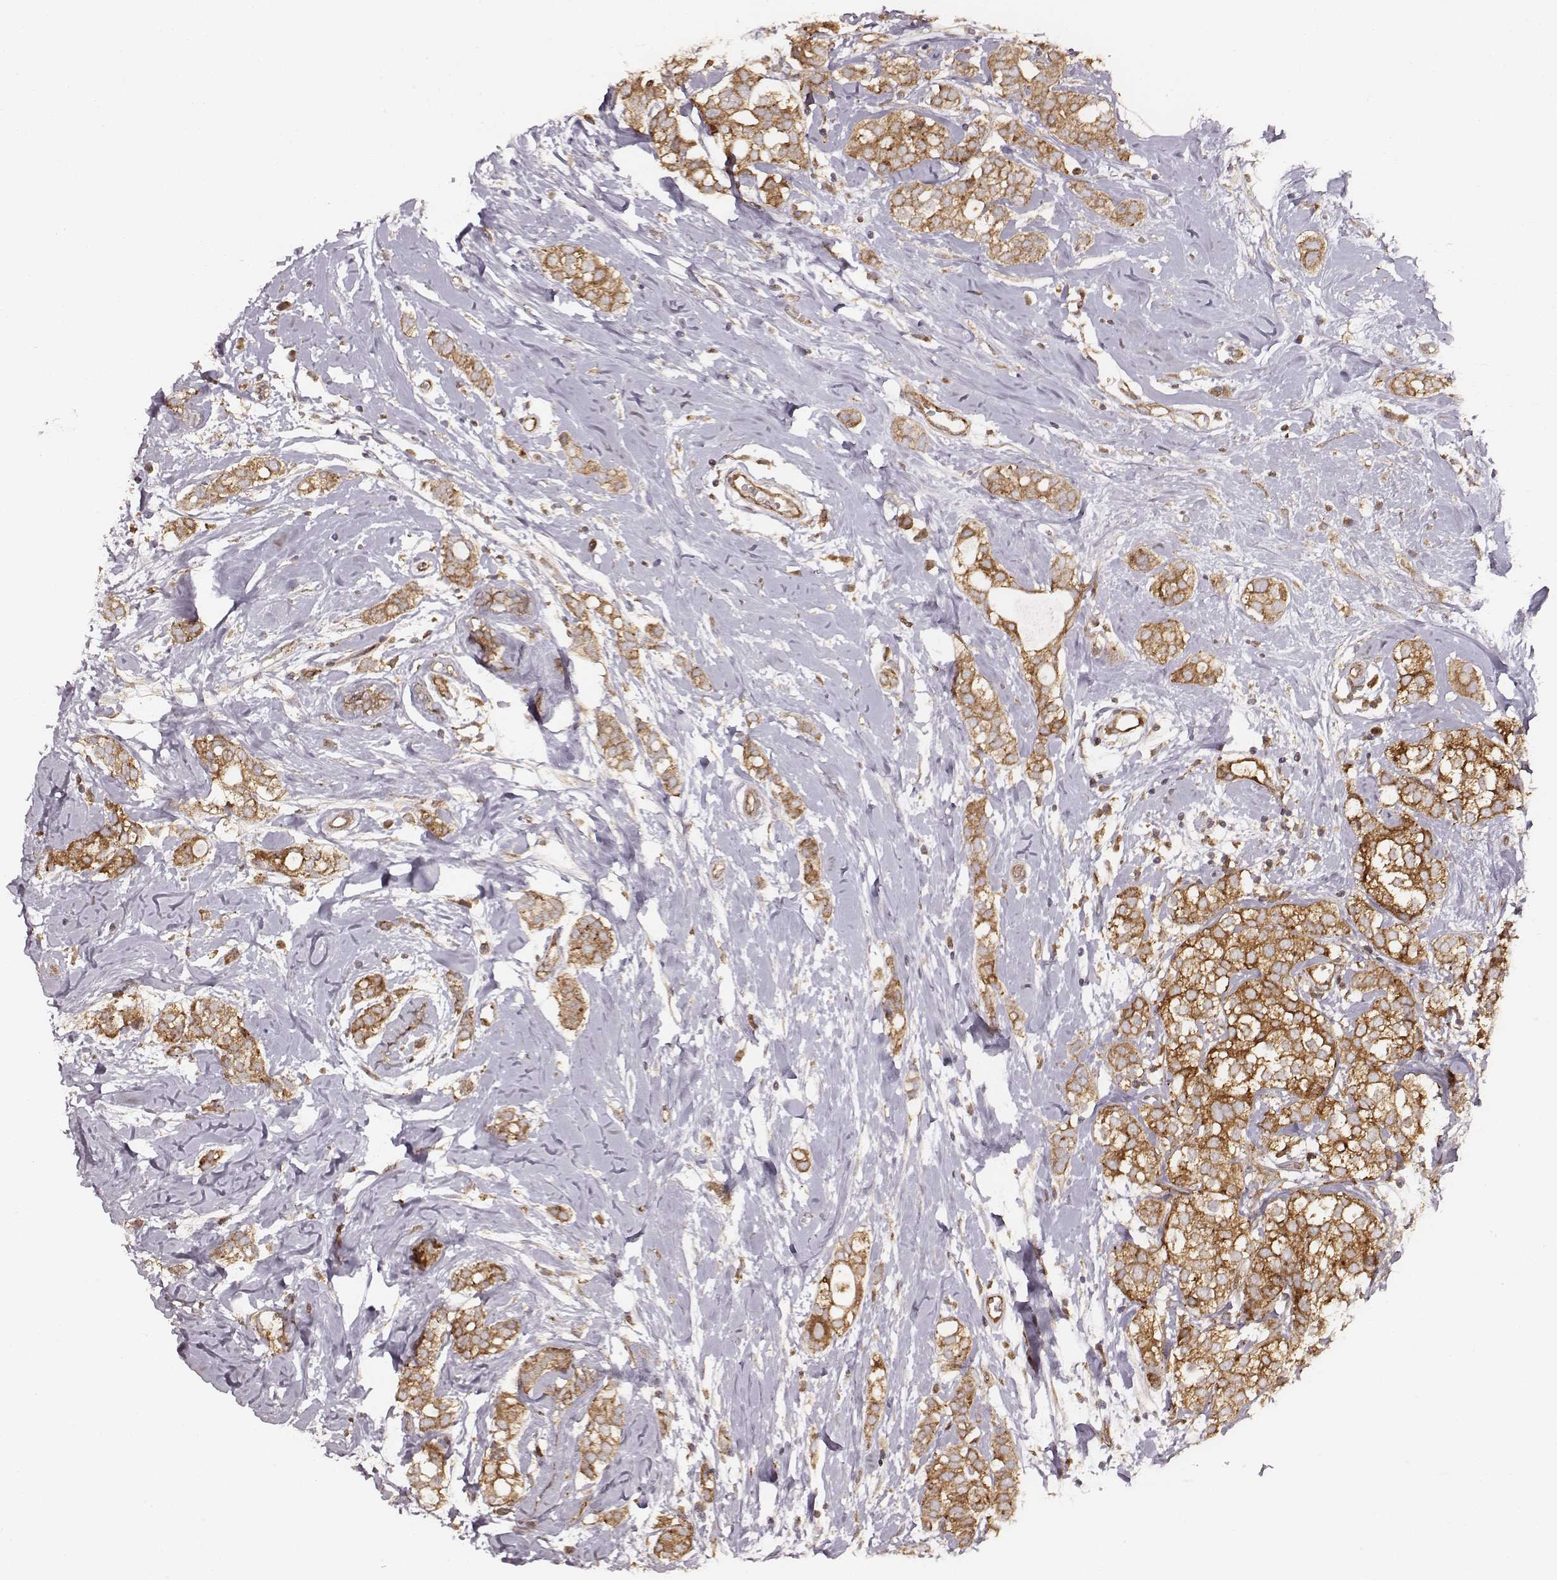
{"staining": {"intensity": "moderate", "quantity": ">75%", "location": "cytoplasmic/membranous"}, "tissue": "breast cancer", "cell_type": "Tumor cells", "image_type": "cancer", "snomed": [{"axis": "morphology", "description": "Duct carcinoma"}, {"axis": "topography", "description": "Breast"}], "caption": "DAB immunohistochemical staining of infiltrating ductal carcinoma (breast) reveals moderate cytoplasmic/membranous protein expression in approximately >75% of tumor cells.", "gene": "VPS26A", "patient": {"sex": "female", "age": 40}}